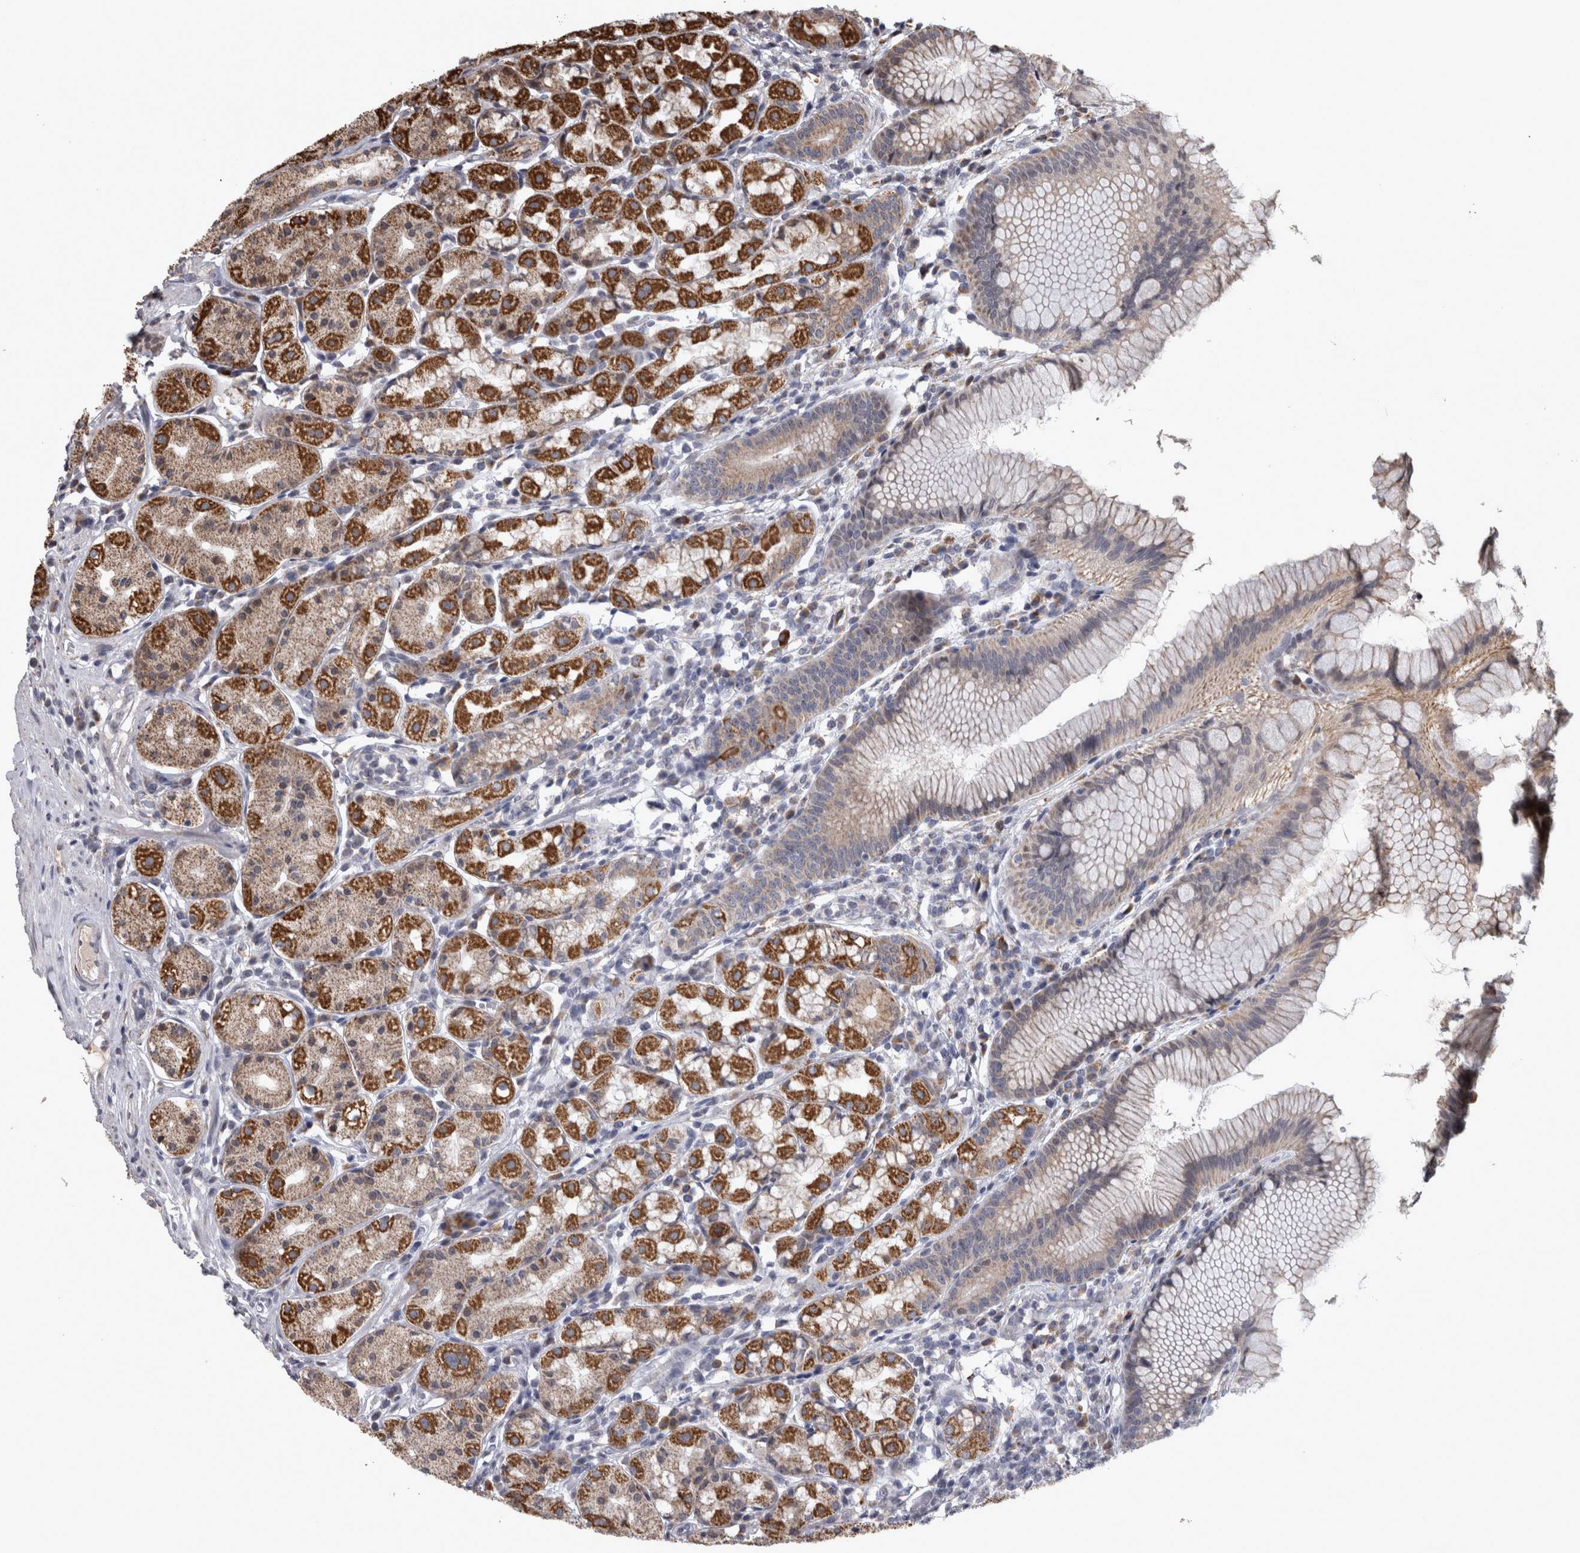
{"staining": {"intensity": "moderate", "quantity": "25%-75%", "location": "cytoplasmic/membranous"}, "tissue": "stomach", "cell_type": "Glandular cells", "image_type": "normal", "snomed": [{"axis": "morphology", "description": "Normal tissue, NOS"}, {"axis": "topography", "description": "Stomach, lower"}], "caption": "Protein staining of normal stomach shows moderate cytoplasmic/membranous expression in approximately 25%-75% of glandular cells.", "gene": "DBT", "patient": {"sex": "female", "age": 56}}